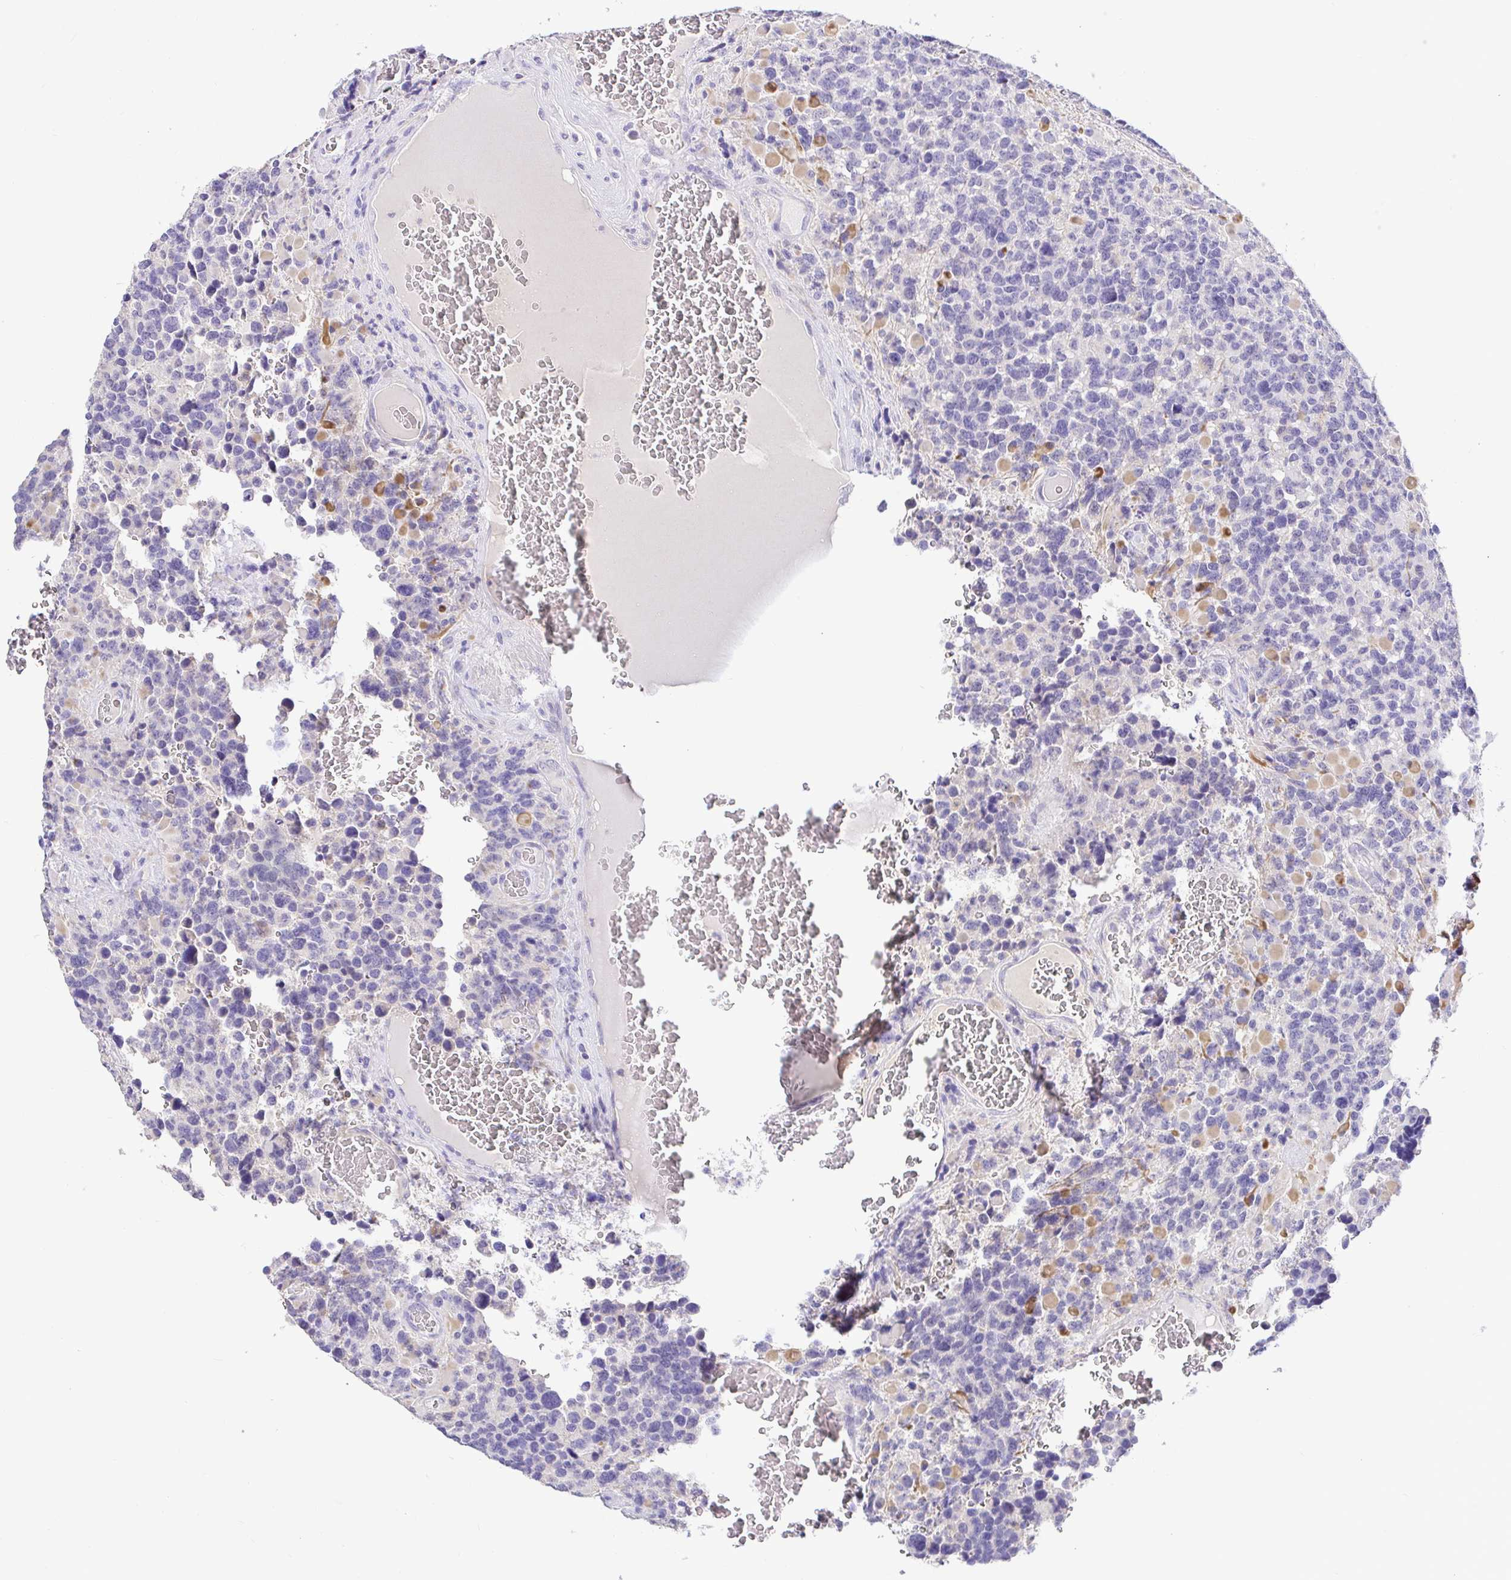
{"staining": {"intensity": "negative", "quantity": "none", "location": "none"}, "tissue": "glioma", "cell_type": "Tumor cells", "image_type": "cancer", "snomed": [{"axis": "morphology", "description": "Glioma, malignant, High grade"}, {"axis": "topography", "description": "Brain"}], "caption": "A high-resolution micrograph shows immunohistochemistry (IHC) staining of glioma, which displays no significant staining in tumor cells.", "gene": "CDO1", "patient": {"sex": "female", "age": 40}}